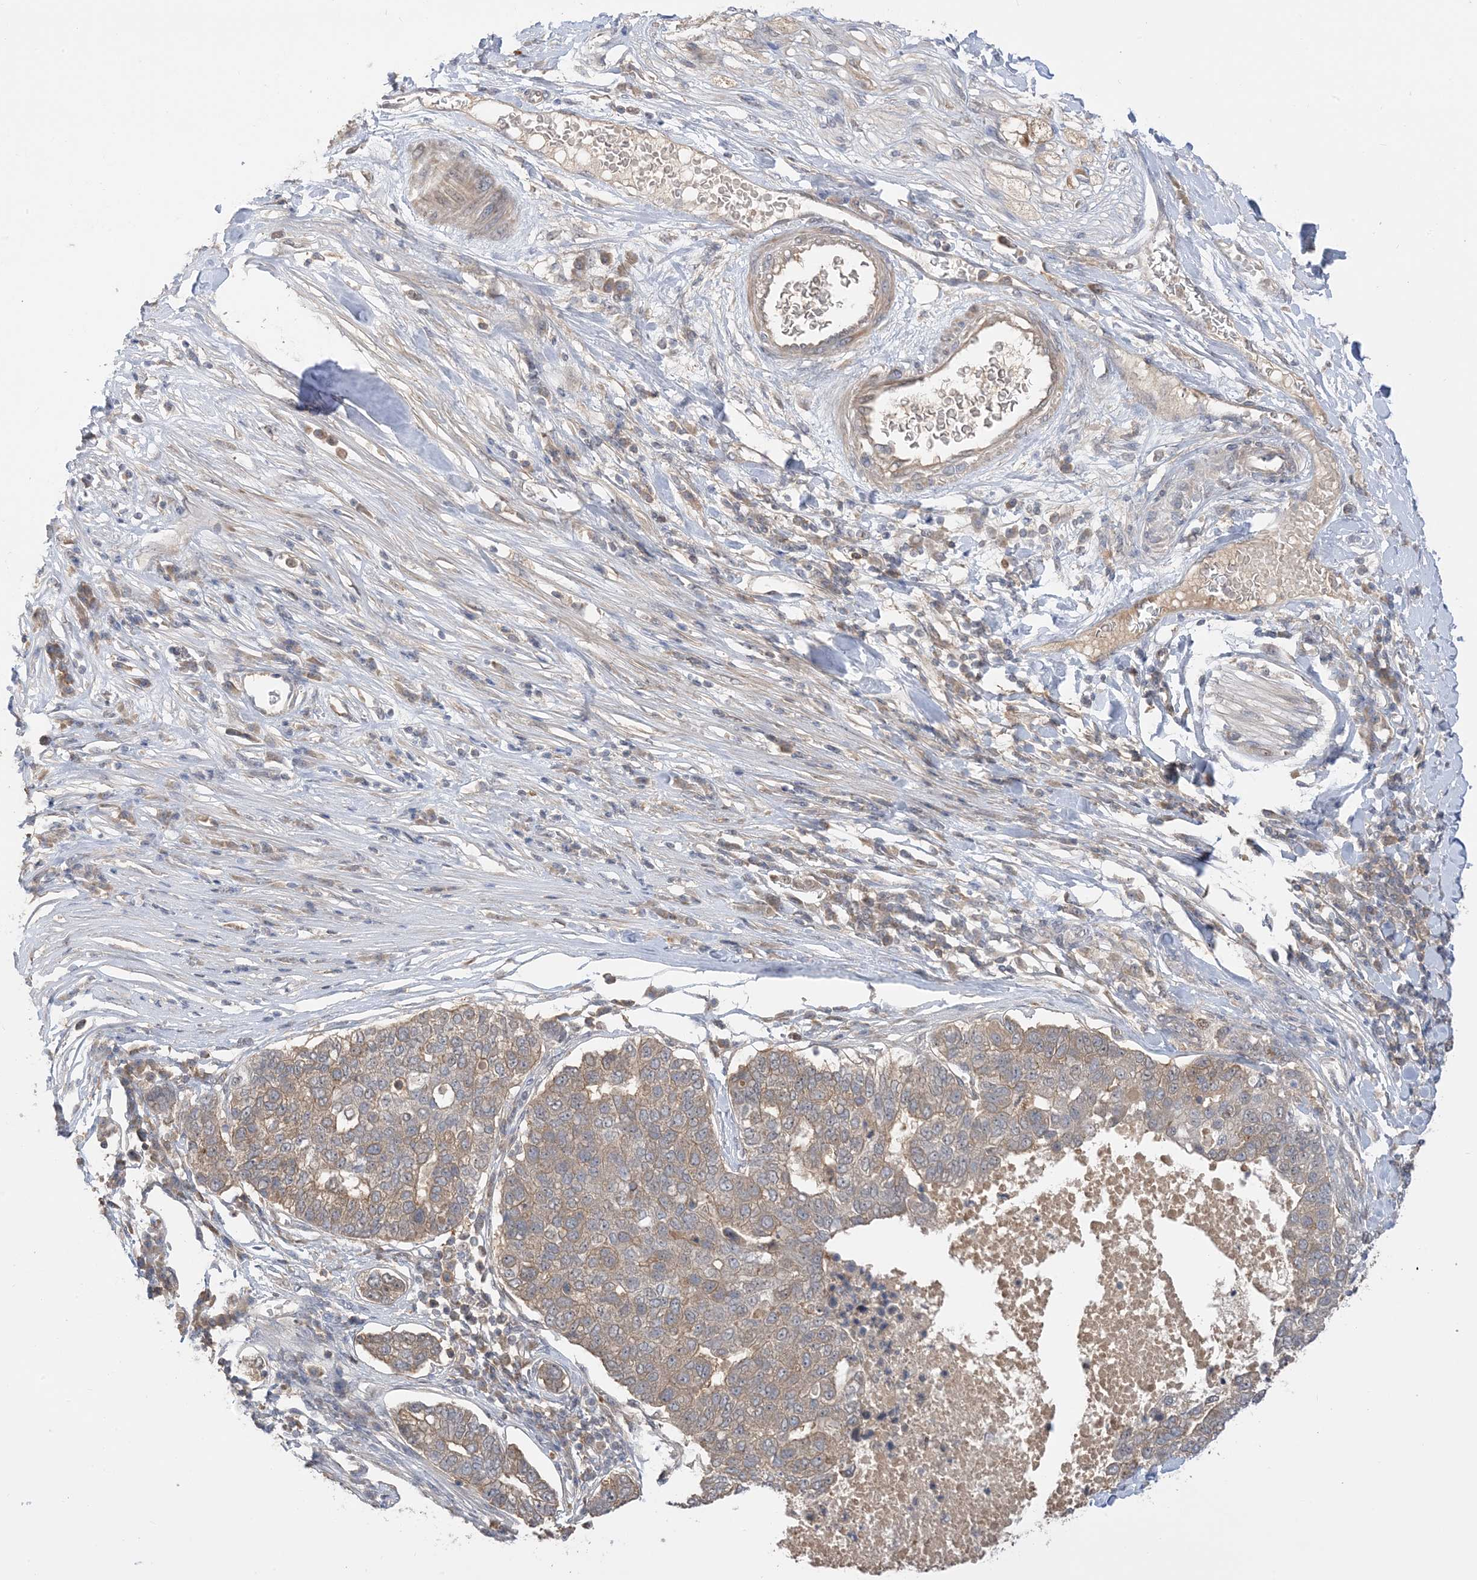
{"staining": {"intensity": "moderate", "quantity": ">75%", "location": "cytoplasmic/membranous"}, "tissue": "pancreatic cancer", "cell_type": "Tumor cells", "image_type": "cancer", "snomed": [{"axis": "morphology", "description": "Adenocarcinoma, NOS"}, {"axis": "topography", "description": "Pancreas"}], "caption": "This histopathology image reveals immunohistochemistry (IHC) staining of human pancreatic cancer (adenocarcinoma), with medium moderate cytoplasmic/membranous staining in approximately >75% of tumor cells.", "gene": "WDR26", "patient": {"sex": "female", "age": 61}}